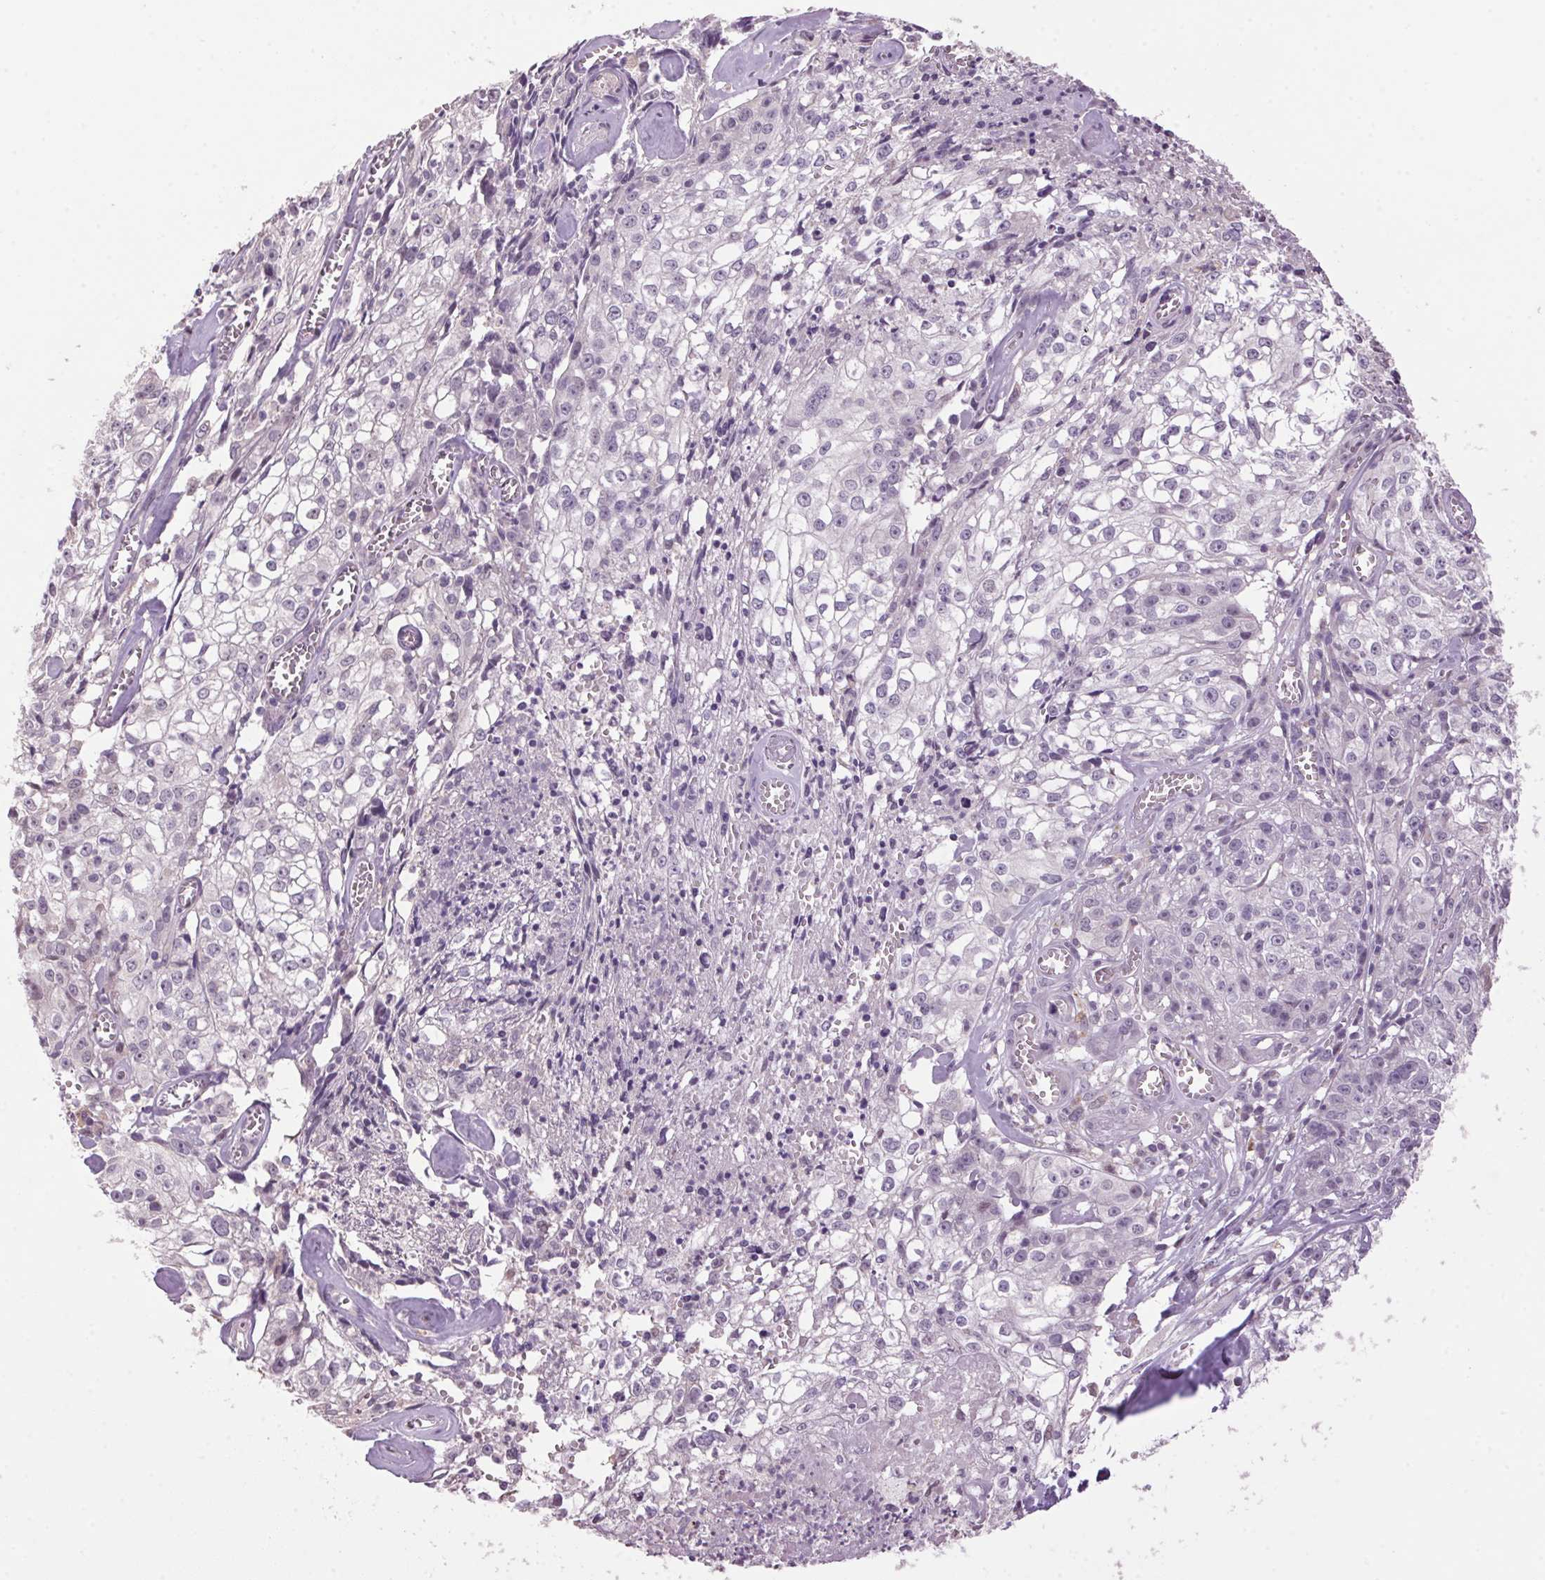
{"staining": {"intensity": "negative", "quantity": "none", "location": "none"}, "tissue": "cervical cancer", "cell_type": "Tumor cells", "image_type": "cancer", "snomed": [{"axis": "morphology", "description": "Squamous cell carcinoma, NOS"}, {"axis": "topography", "description": "Cervix"}], "caption": "IHC micrograph of neoplastic tissue: human cervical cancer stained with DAB shows no significant protein positivity in tumor cells.", "gene": "VWA3B", "patient": {"sex": "female", "age": 85}}